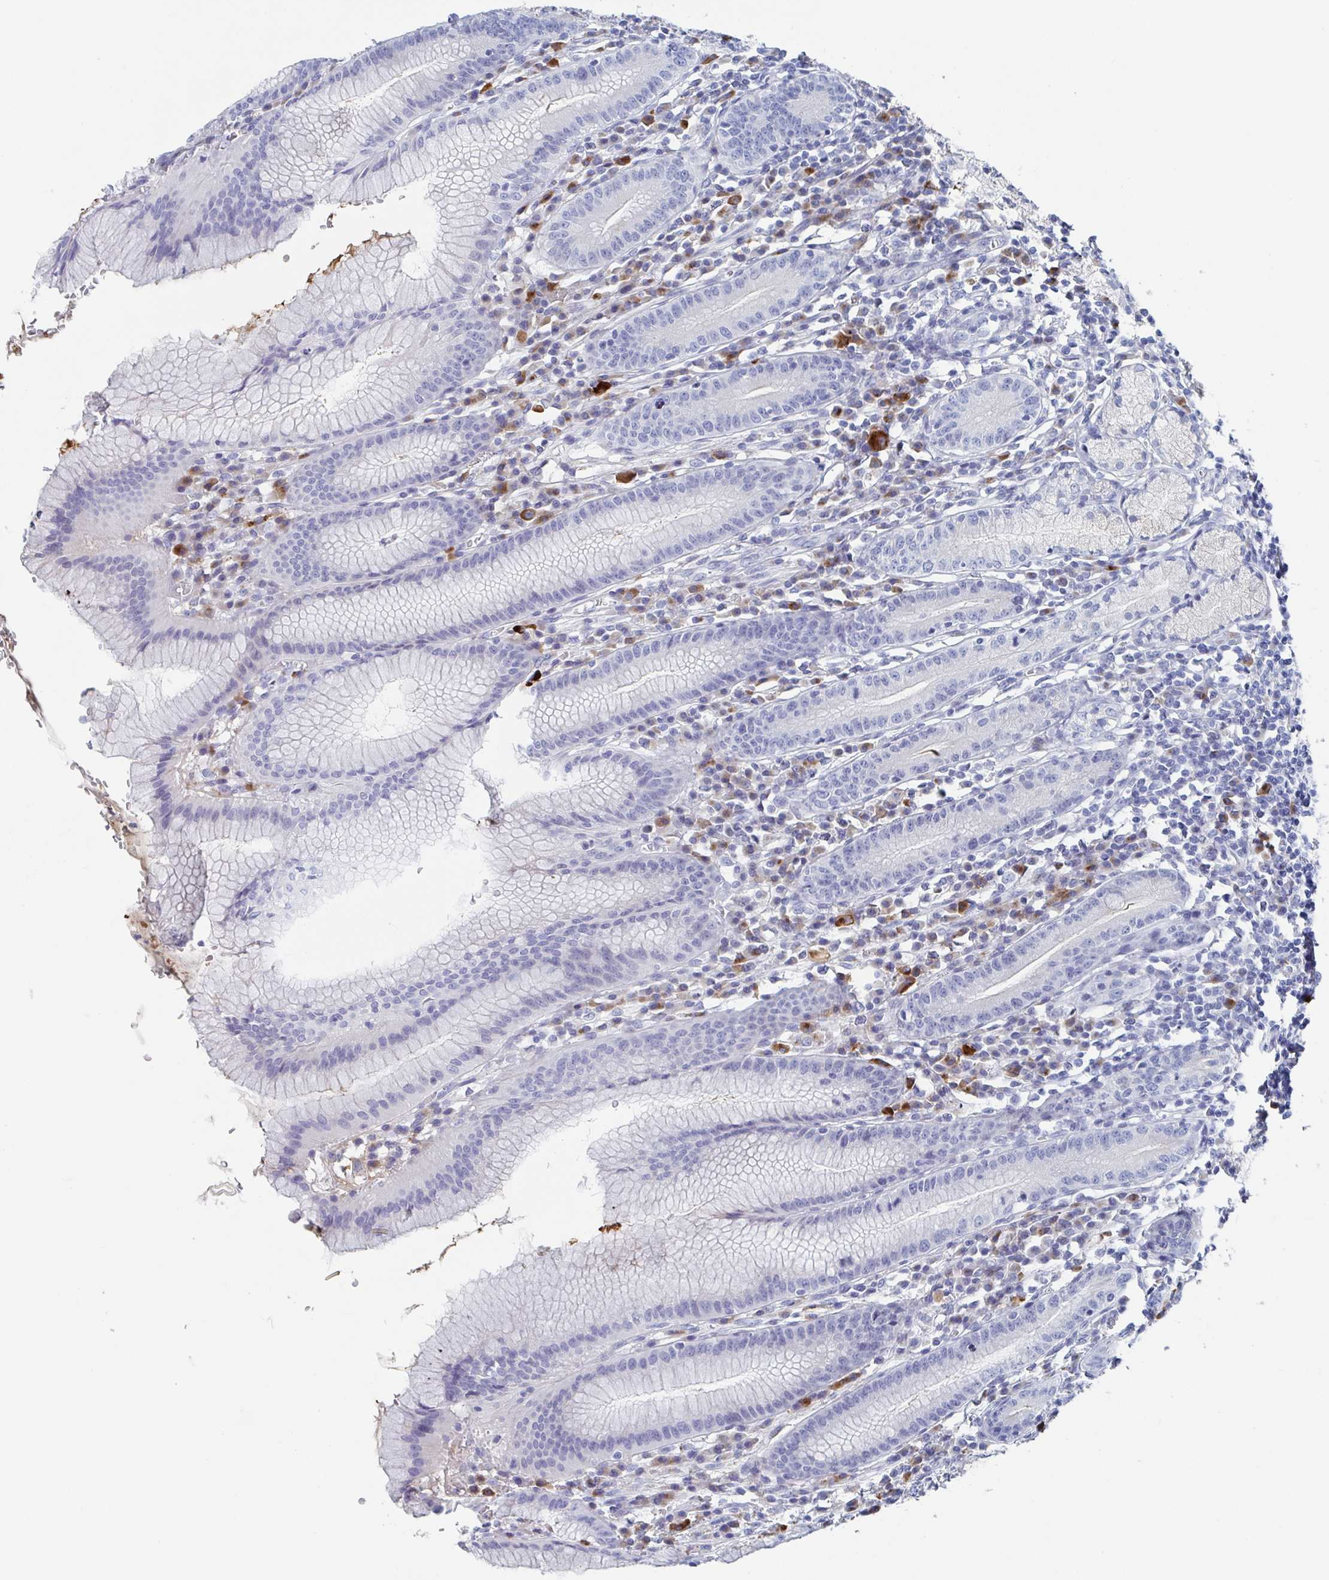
{"staining": {"intensity": "negative", "quantity": "none", "location": "none"}, "tissue": "stomach", "cell_type": "Glandular cells", "image_type": "normal", "snomed": [{"axis": "morphology", "description": "Normal tissue, NOS"}, {"axis": "topography", "description": "Stomach"}], "caption": "IHC of benign human stomach demonstrates no expression in glandular cells.", "gene": "NT5C3B", "patient": {"sex": "male", "age": 55}}